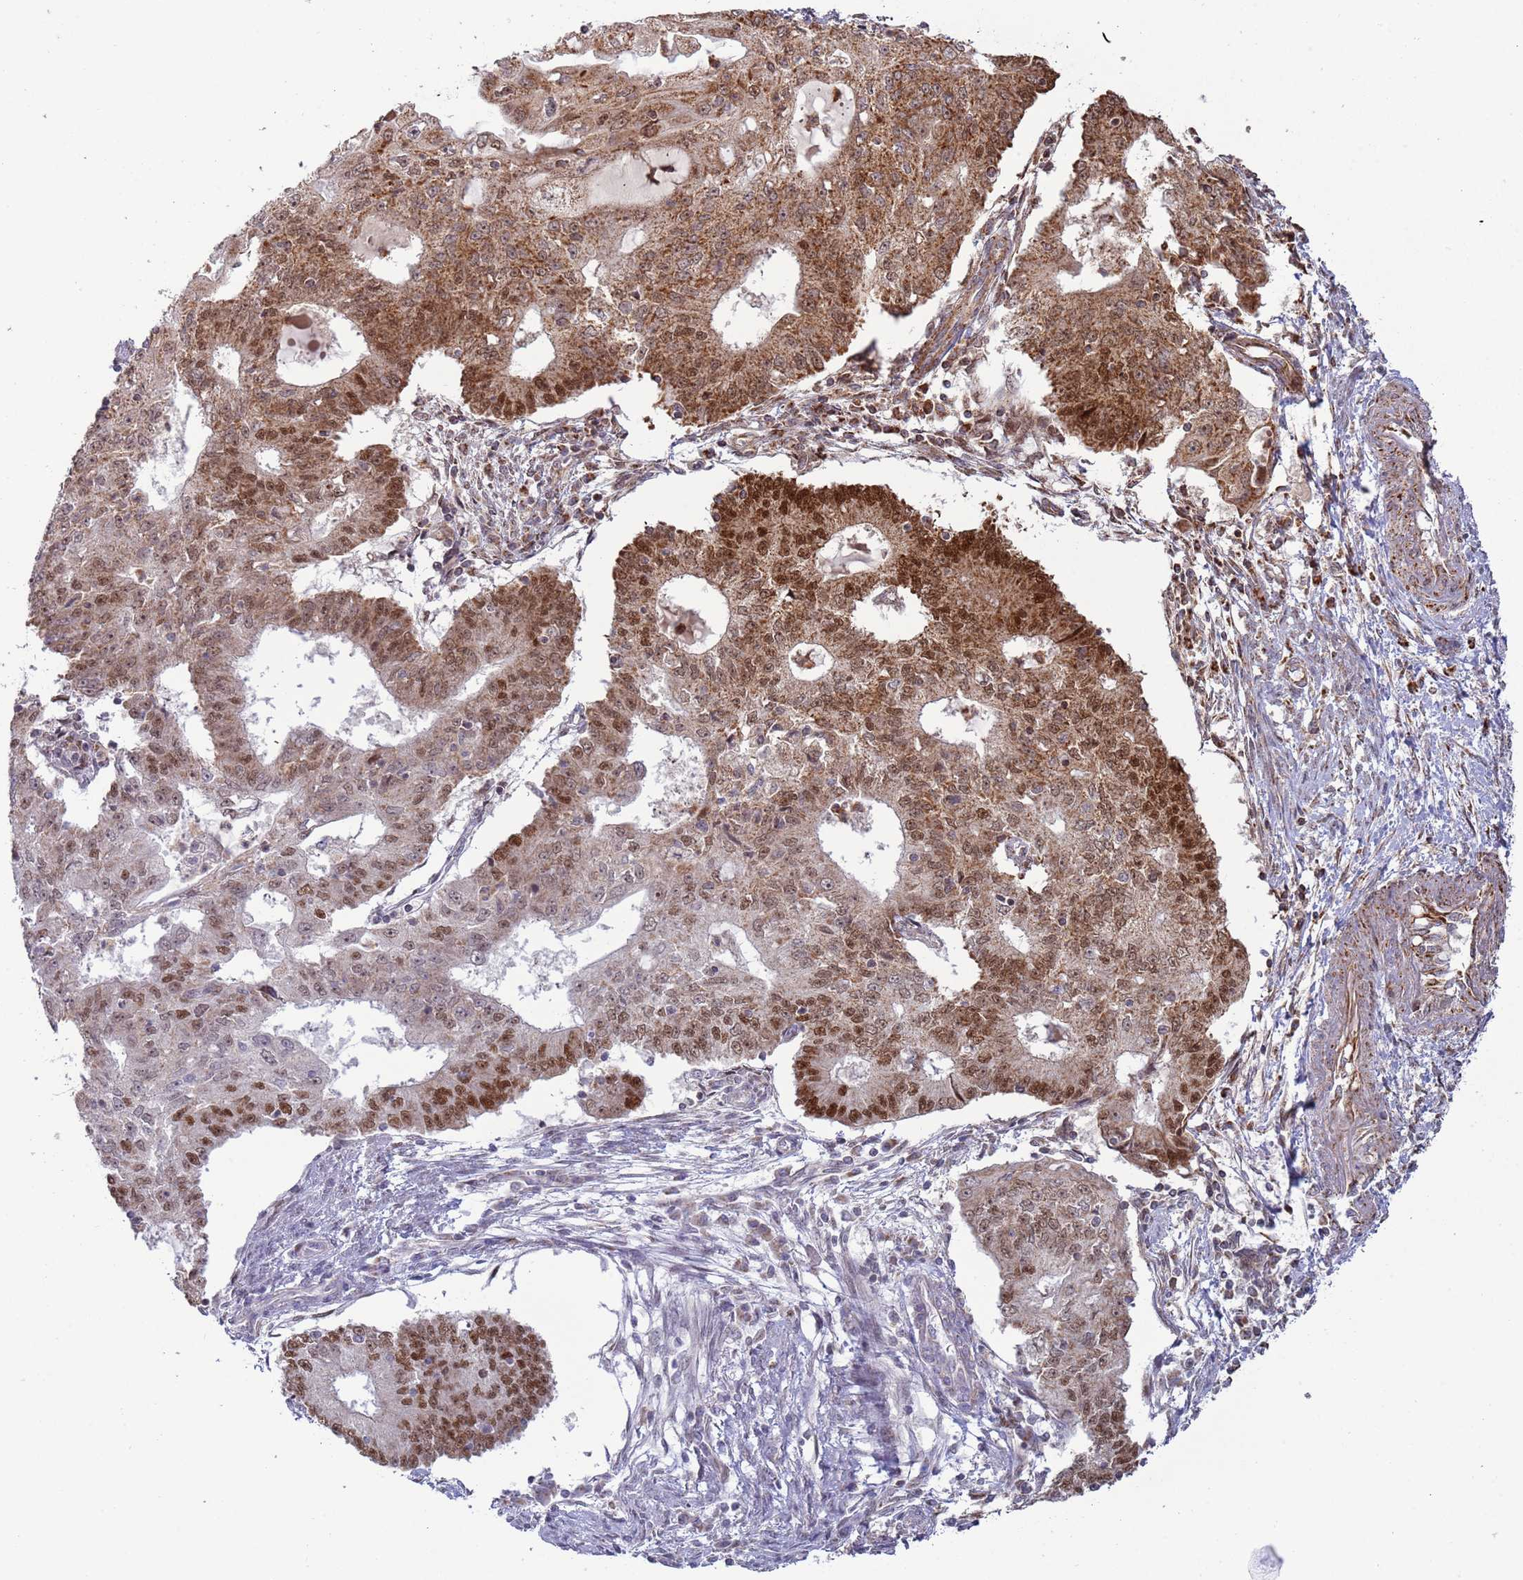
{"staining": {"intensity": "strong", "quantity": ">75%", "location": "cytoplasmic/membranous,nuclear"}, "tissue": "endometrial cancer", "cell_type": "Tumor cells", "image_type": "cancer", "snomed": [{"axis": "morphology", "description": "Adenocarcinoma, NOS"}, {"axis": "topography", "description": "Endometrium"}], "caption": "Protein expression analysis of endometrial cancer (adenocarcinoma) exhibits strong cytoplasmic/membranous and nuclear staining in approximately >75% of tumor cells. (IHC, brightfield microscopy, high magnification).", "gene": "RCOR2", "patient": {"sex": "female", "age": 56}}